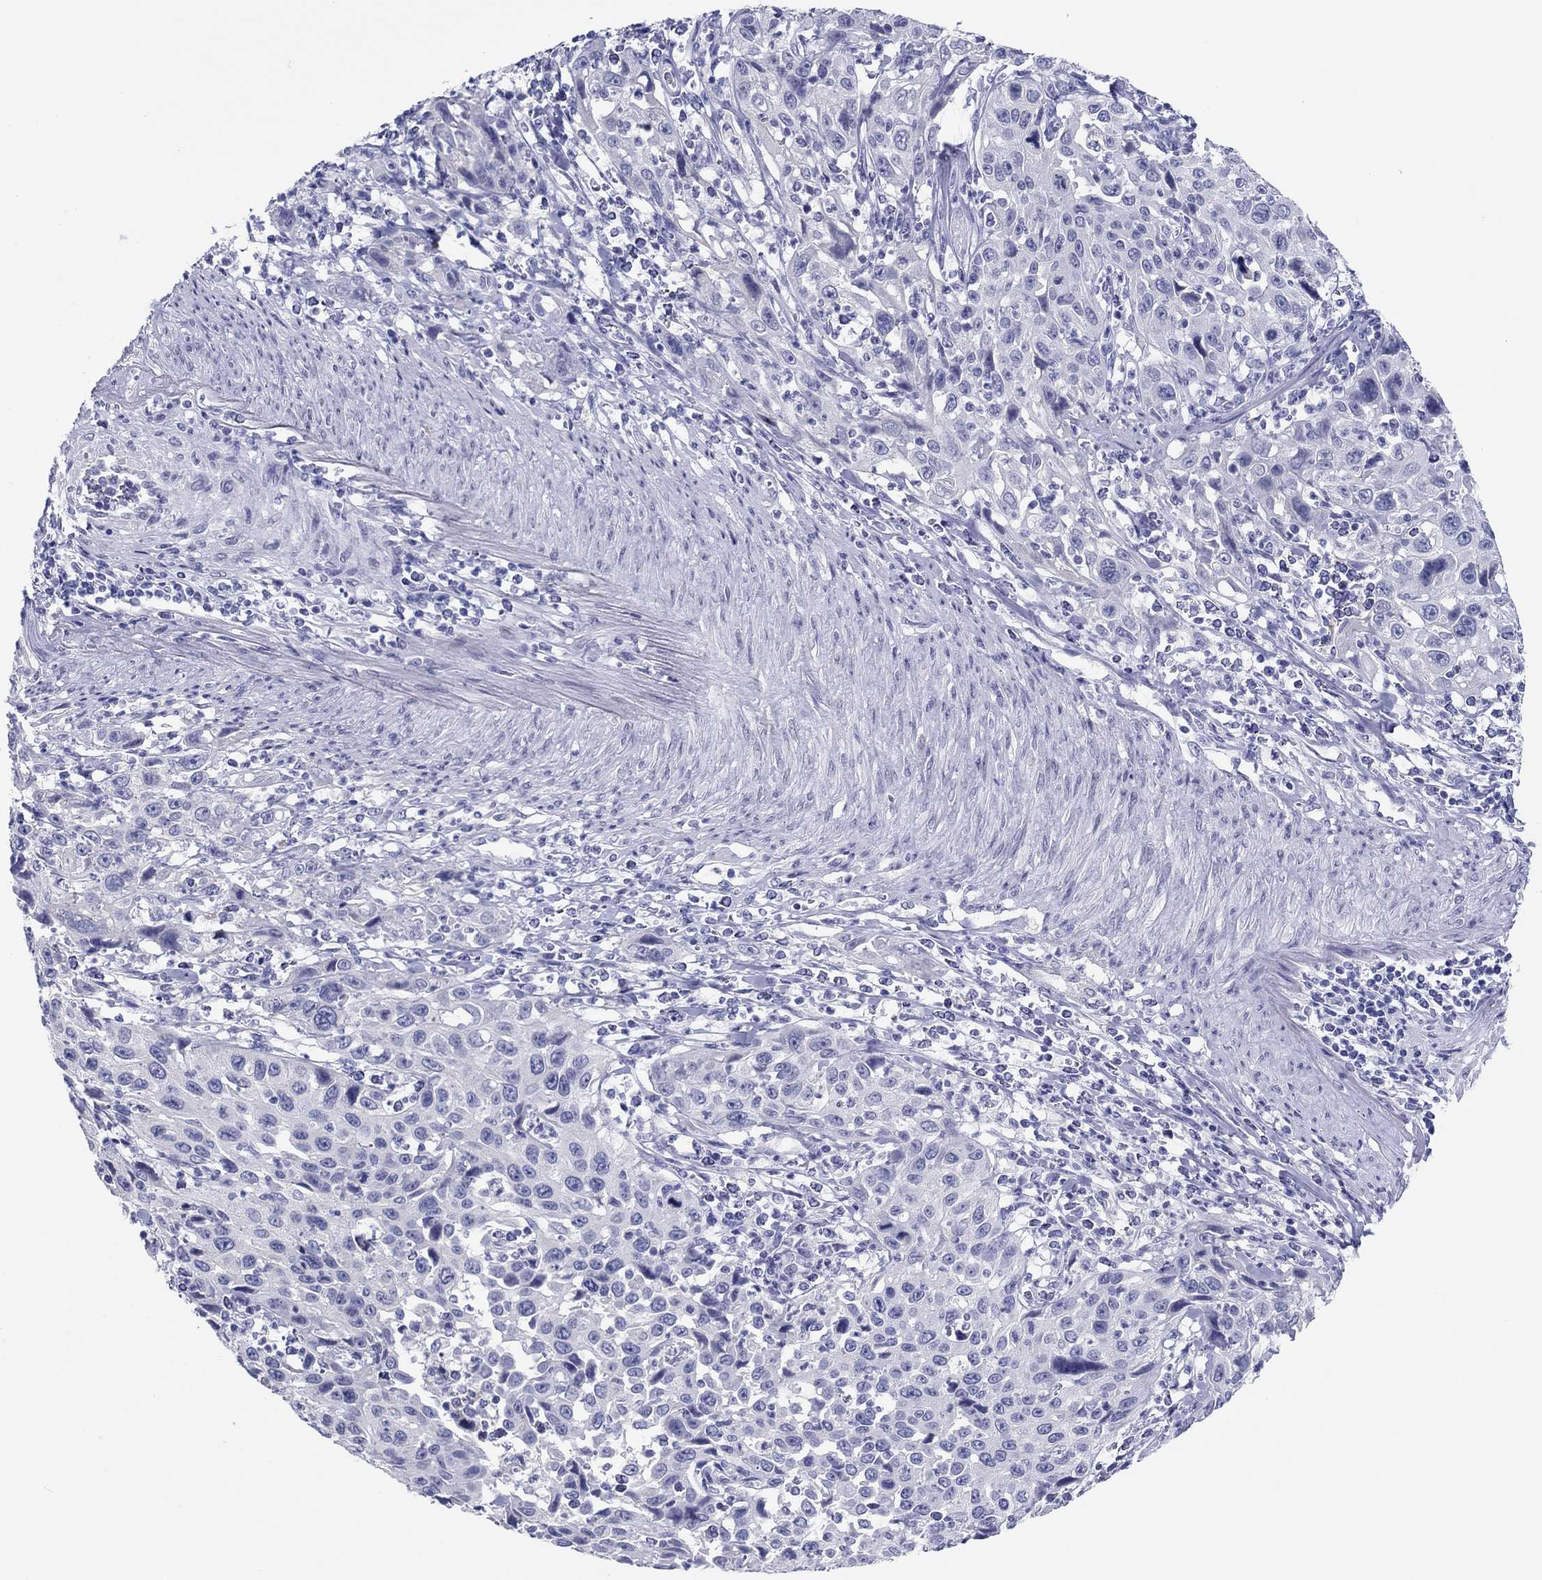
{"staining": {"intensity": "negative", "quantity": "none", "location": "none"}, "tissue": "cervical cancer", "cell_type": "Tumor cells", "image_type": "cancer", "snomed": [{"axis": "morphology", "description": "Squamous cell carcinoma, NOS"}, {"axis": "topography", "description": "Cervix"}], "caption": "High power microscopy image of an IHC micrograph of squamous cell carcinoma (cervical), revealing no significant staining in tumor cells.", "gene": "ERICH3", "patient": {"sex": "female", "age": 26}}